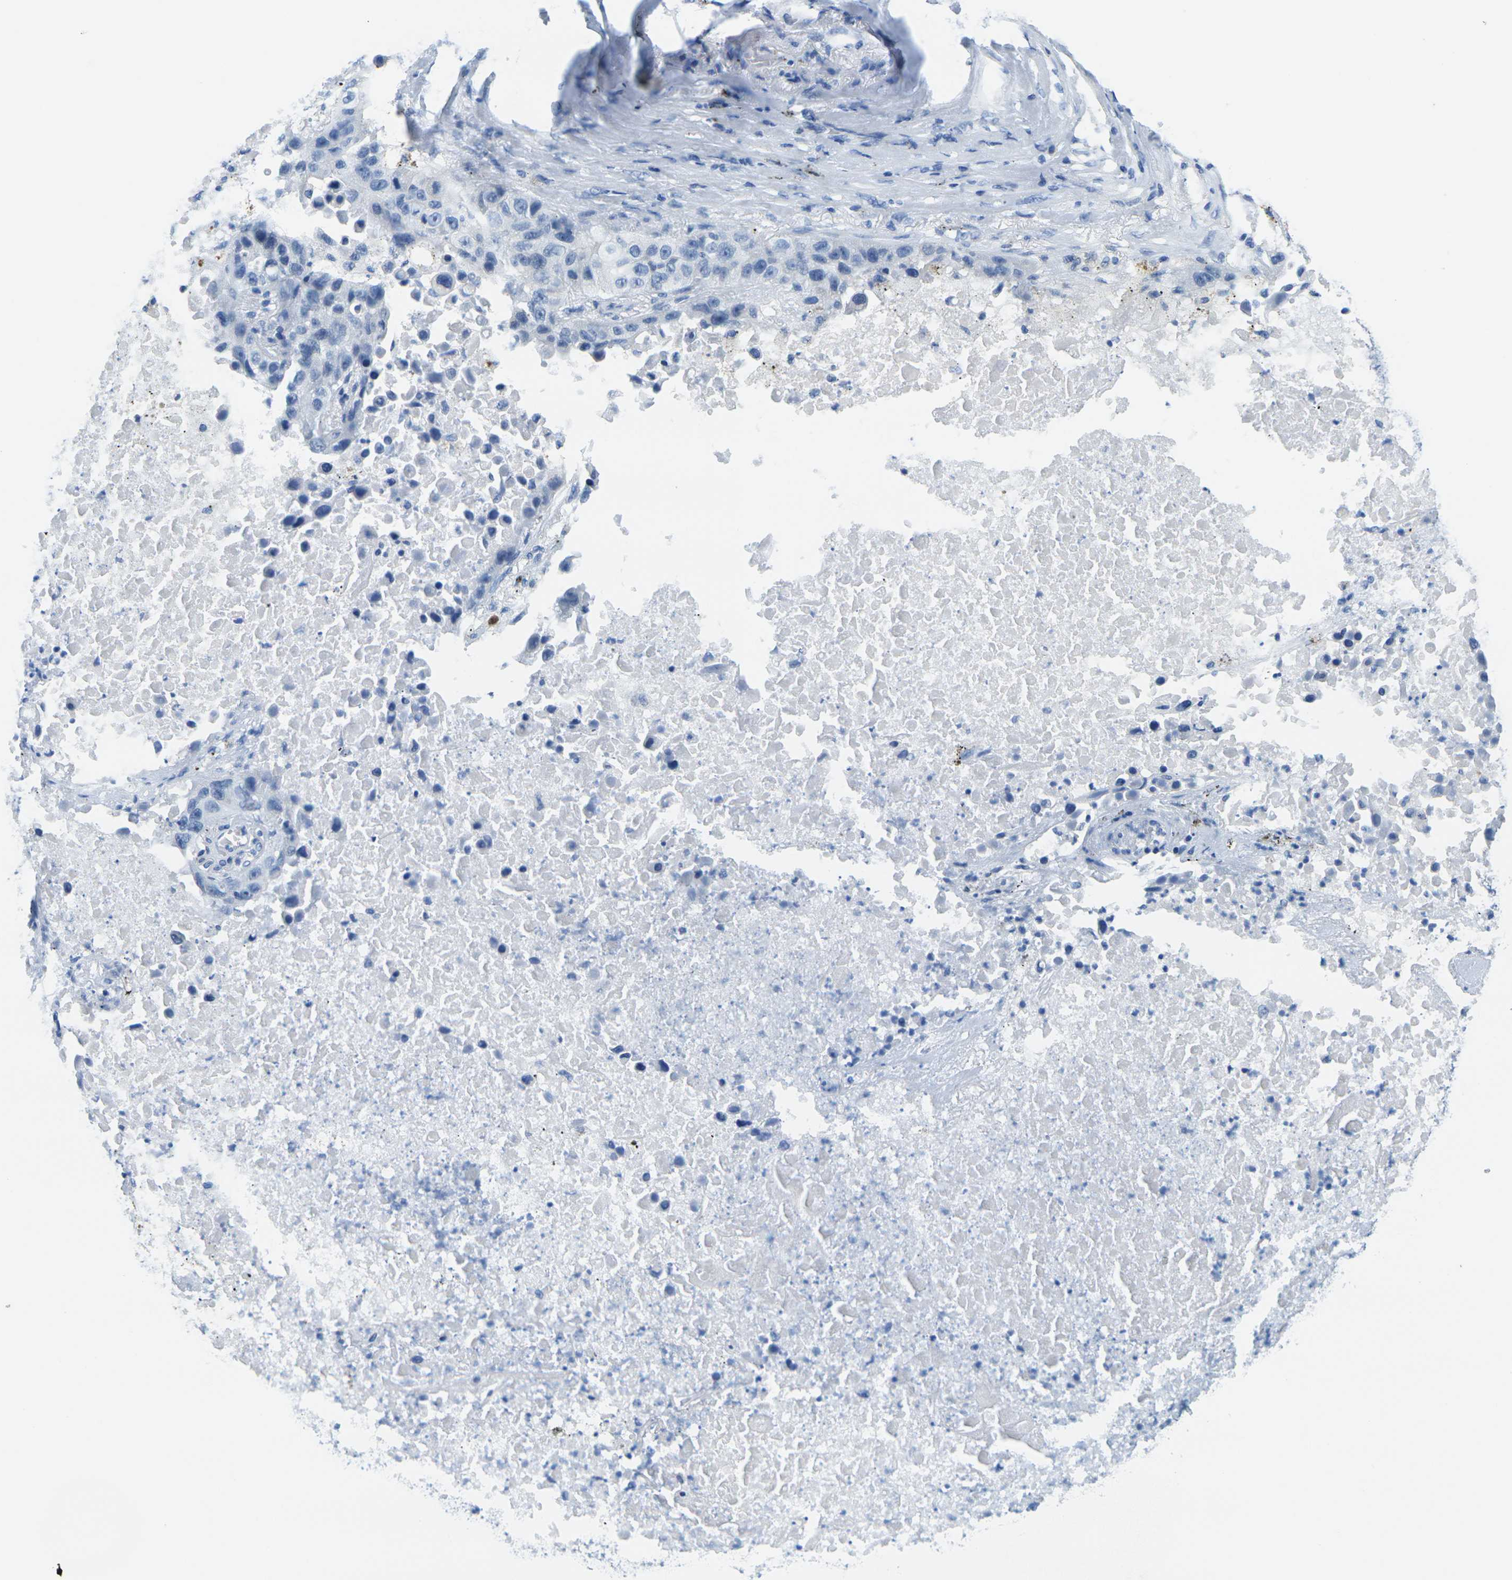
{"staining": {"intensity": "negative", "quantity": "none", "location": "none"}, "tissue": "lung cancer", "cell_type": "Tumor cells", "image_type": "cancer", "snomed": [{"axis": "morphology", "description": "Squamous cell carcinoma, NOS"}, {"axis": "topography", "description": "Lung"}], "caption": "A photomicrograph of human lung cancer (squamous cell carcinoma) is negative for staining in tumor cells.", "gene": "FAM3D", "patient": {"sex": "male", "age": 57}}